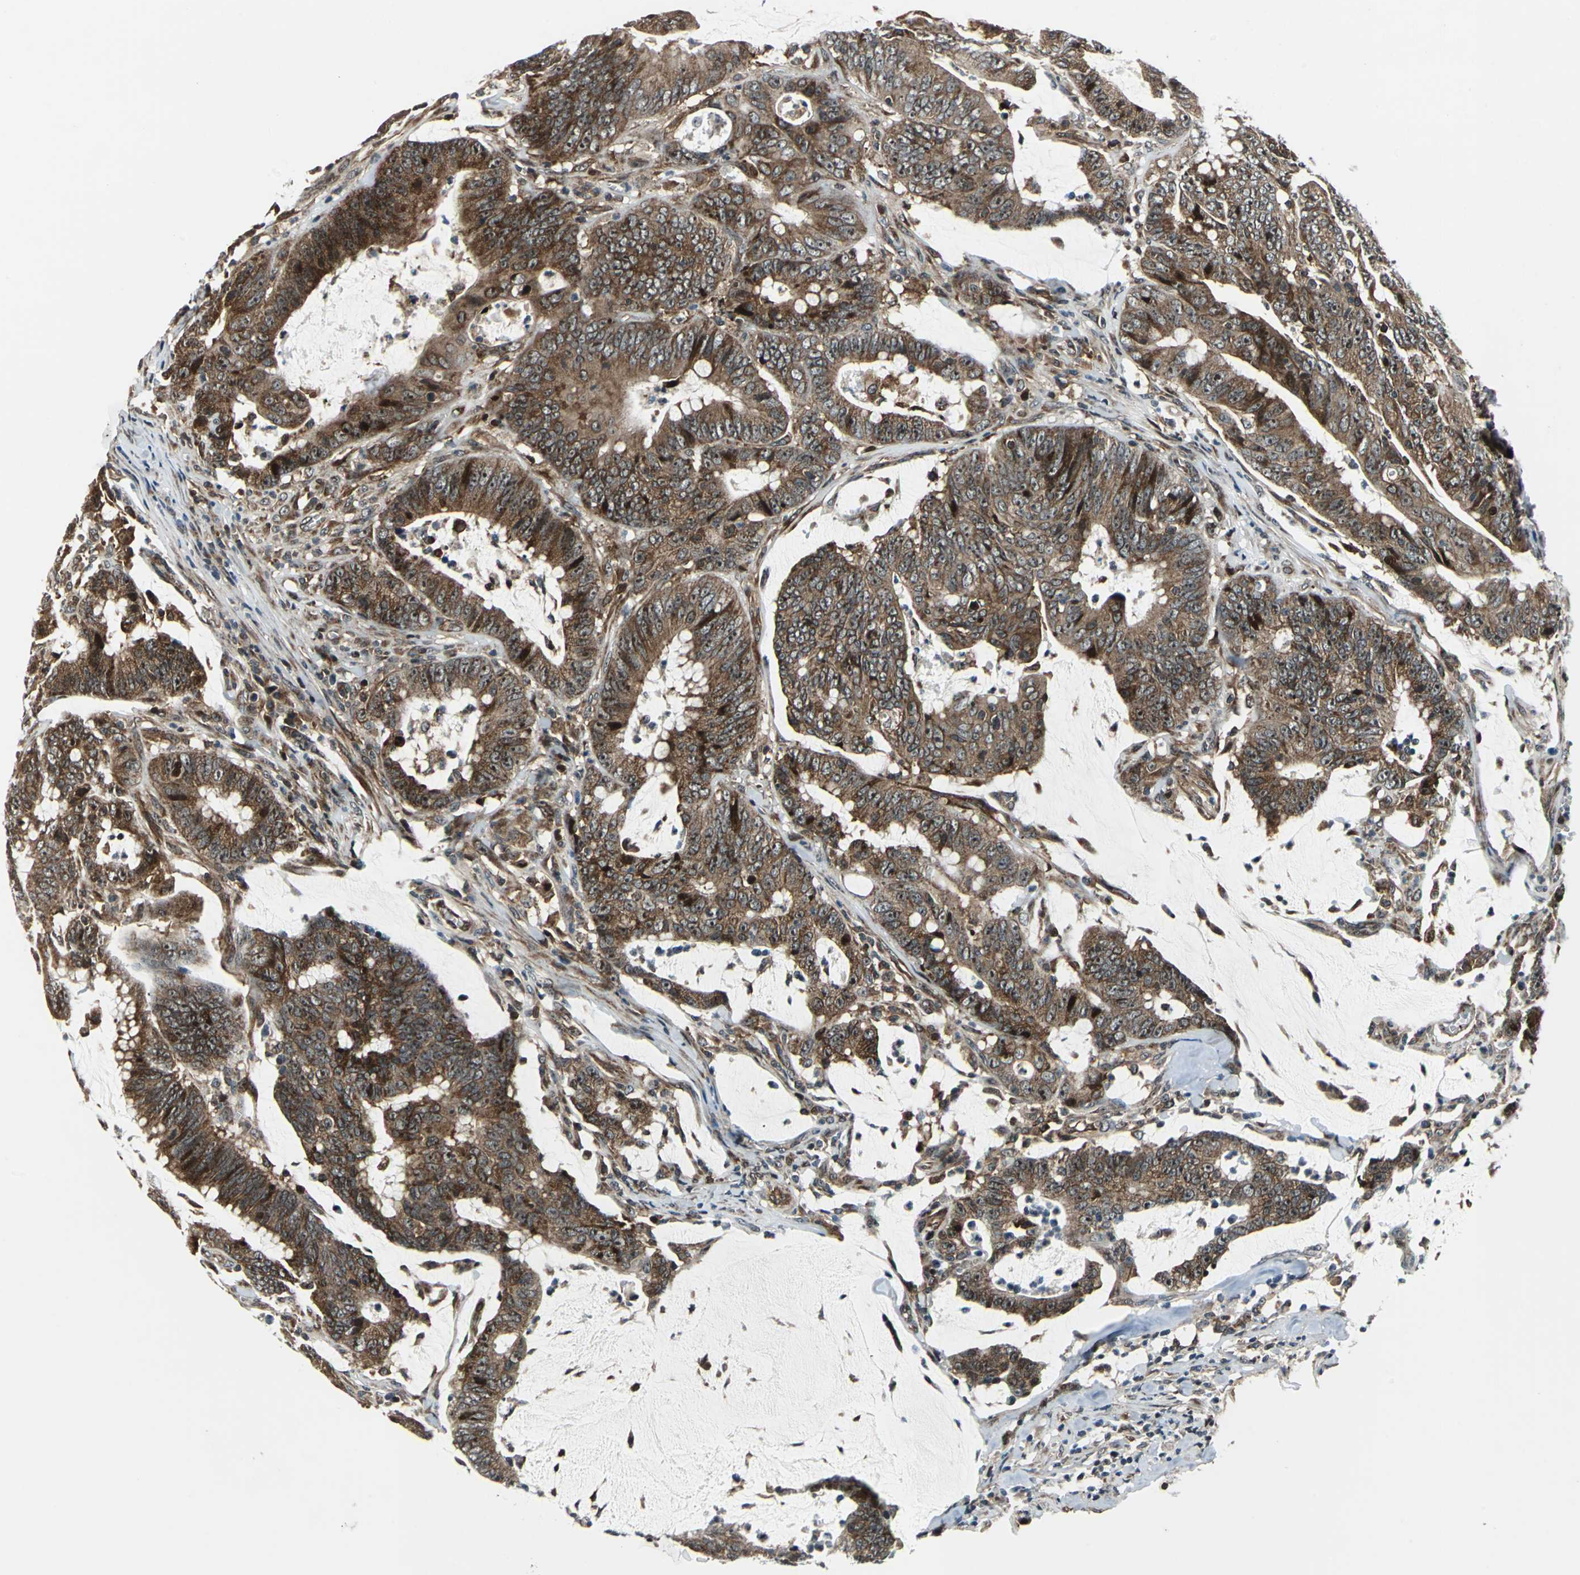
{"staining": {"intensity": "strong", "quantity": ">75%", "location": "cytoplasmic/membranous"}, "tissue": "colorectal cancer", "cell_type": "Tumor cells", "image_type": "cancer", "snomed": [{"axis": "morphology", "description": "Adenocarcinoma, NOS"}, {"axis": "topography", "description": "Colon"}], "caption": "Adenocarcinoma (colorectal) stained with immunohistochemistry exhibits strong cytoplasmic/membranous expression in about >75% of tumor cells.", "gene": "AATF", "patient": {"sex": "male", "age": 45}}